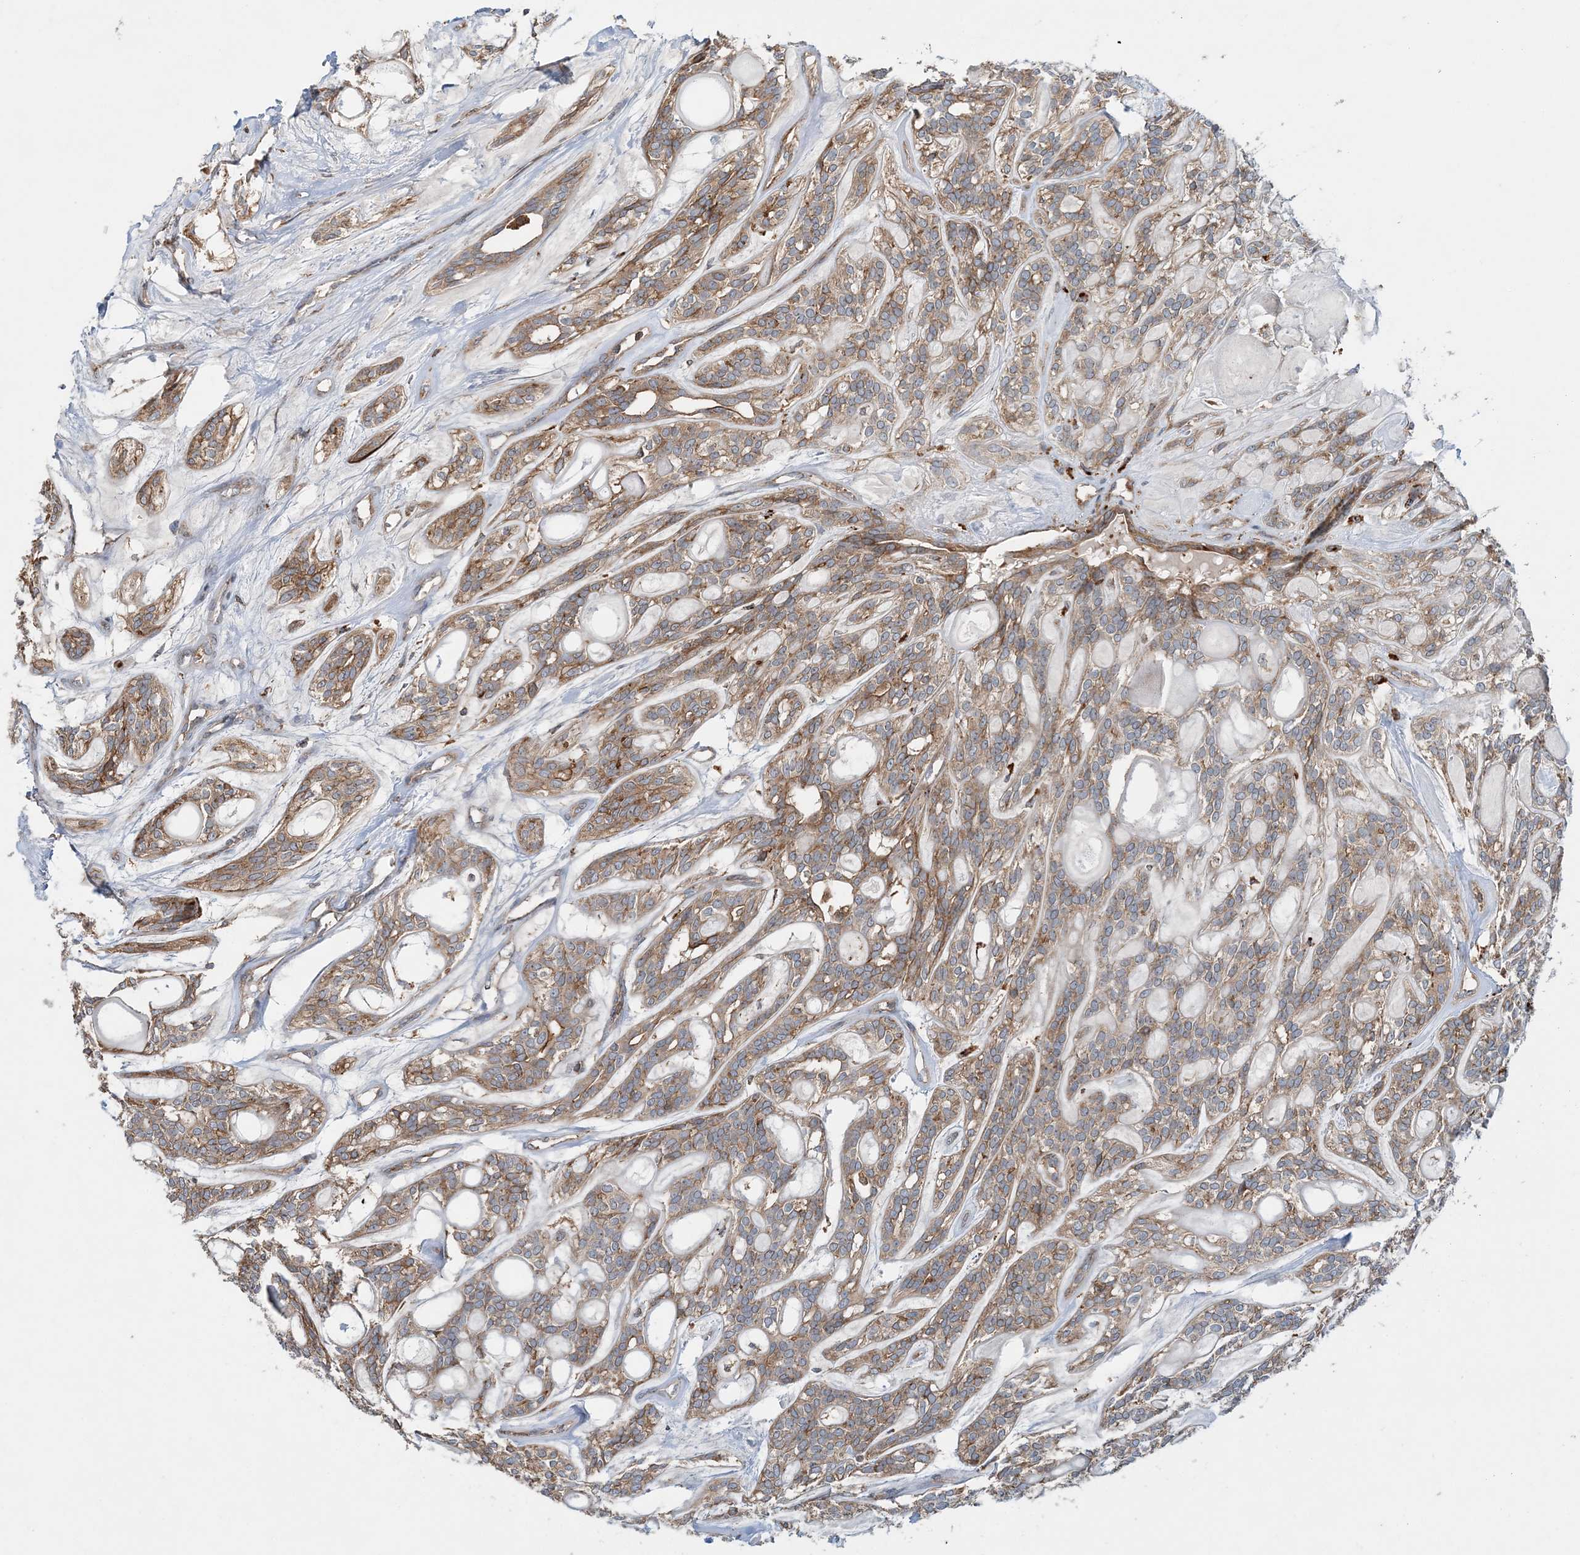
{"staining": {"intensity": "moderate", "quantity": ">75%", "location": "cytoplasmic/membranous"}, "tissue": "head and neck cancer", "cell_type": "Tumor cells", "image_type": "cancer", "snomed": [{"axis": "morphology", "description": "Adenocarcinoma, NOS"}, {"axis": "topography", "description": "Head-Neck"}], "caption": "Immunohistochemistry (IHC) staining of head and neck cancer (adenocarcinoma), which shows medium levels of moderate cytoplasmic/membranous positivity in approximately >75% of tumor cells indicating moderate cytoplasmic/membranous protein expression. The staining was performed using DAB (brown) for protein detection and nuclei were counterstained in hematoxylin (blue).", "gene": "TTI1", "patient": {"sex": "male", "age": 66}}